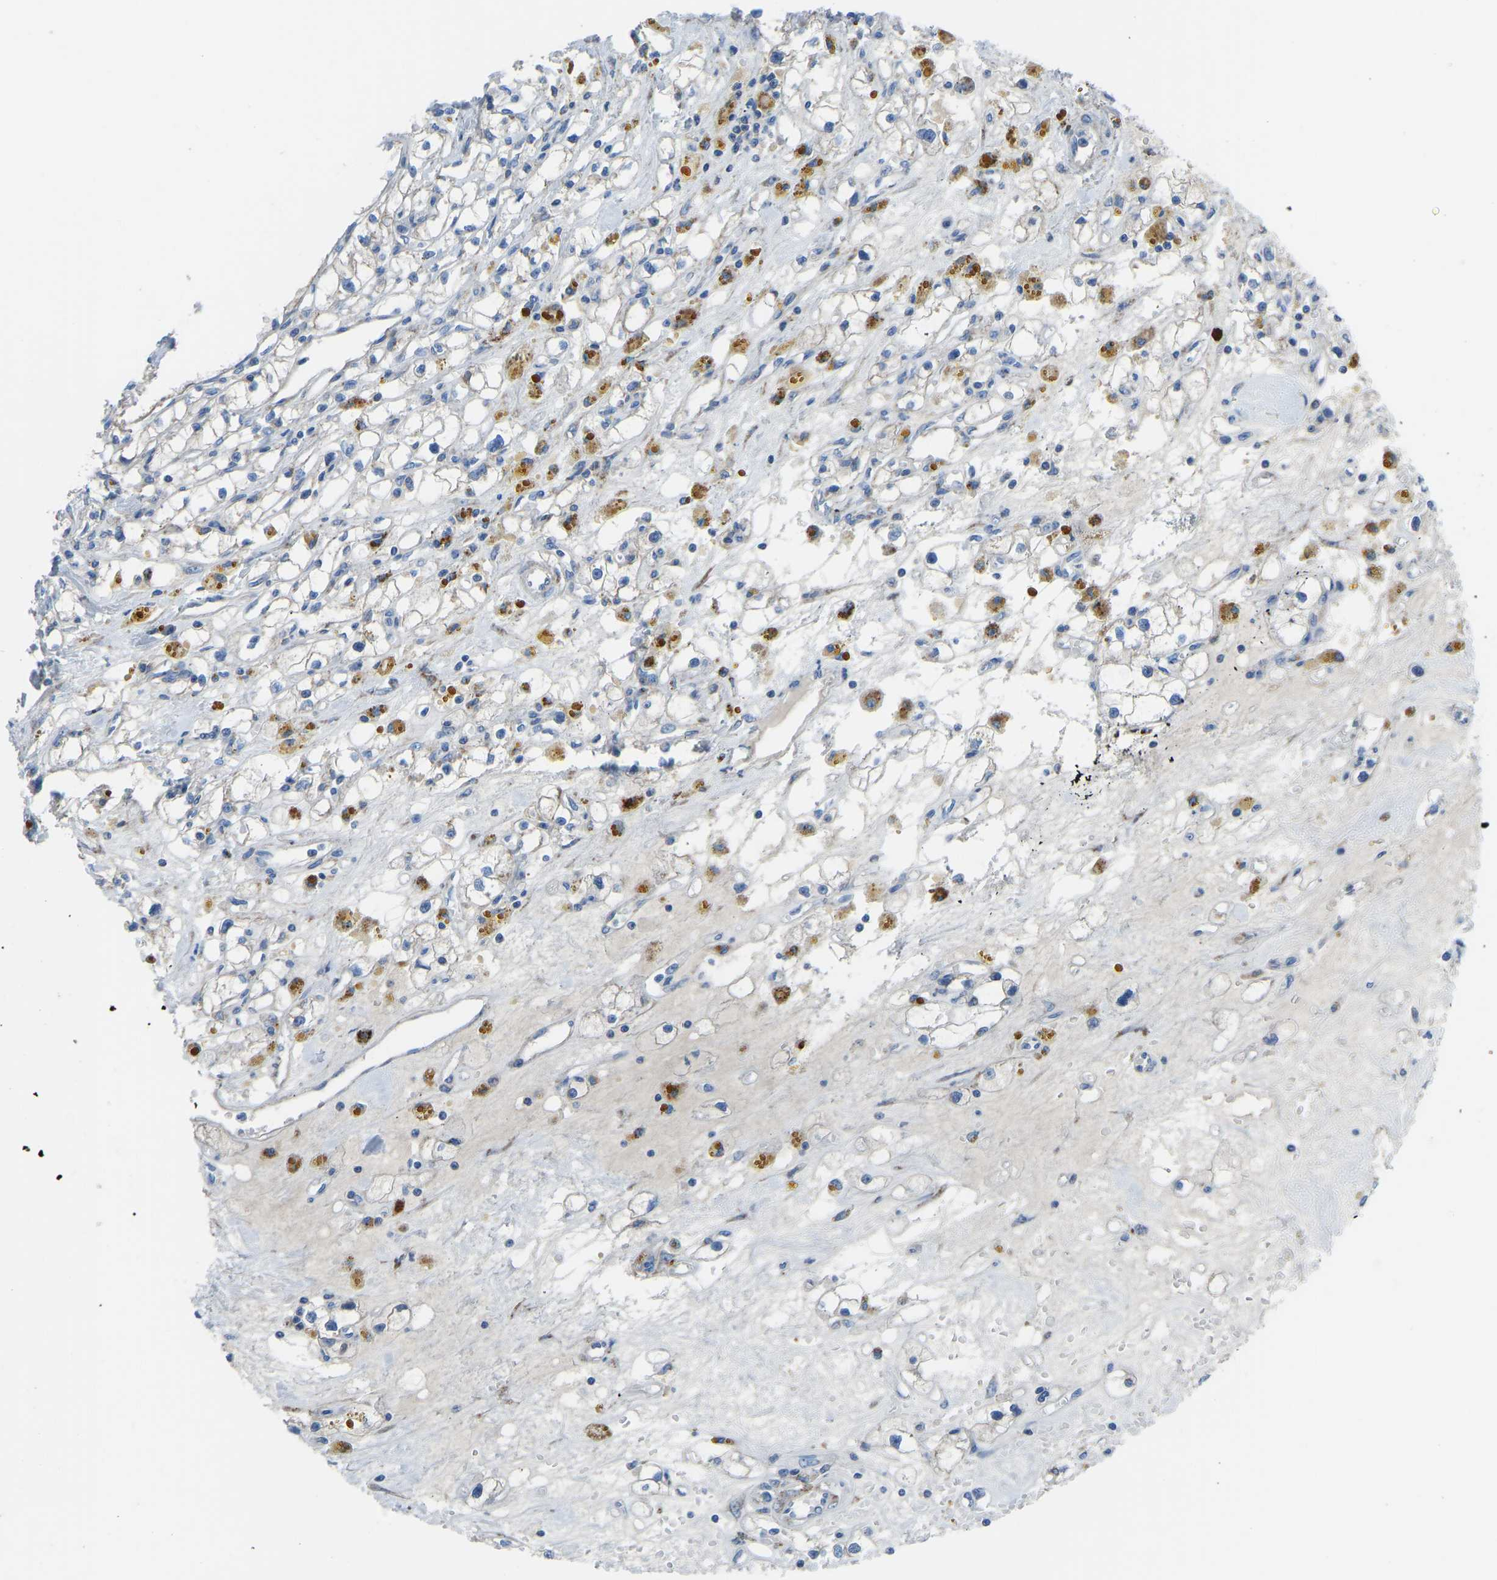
{"staining": {"intensity": "negative", "quantity": "none", "location": "none"}, "tissue": "renal cancer", "cell_type": "Tumor cells", "image_type": "cancer", "snomed": [{"axis": "morphology", "description": "Adenocarcinoma, NOS"}, {"axis": "topography", "description": "Kidney"}], "caption": "Protein analysis of renal adenocarcinoma shows no significant expression in tumor cells.", "gene": "SMIM20", "patient": {"sex": "male", "age": 56}}